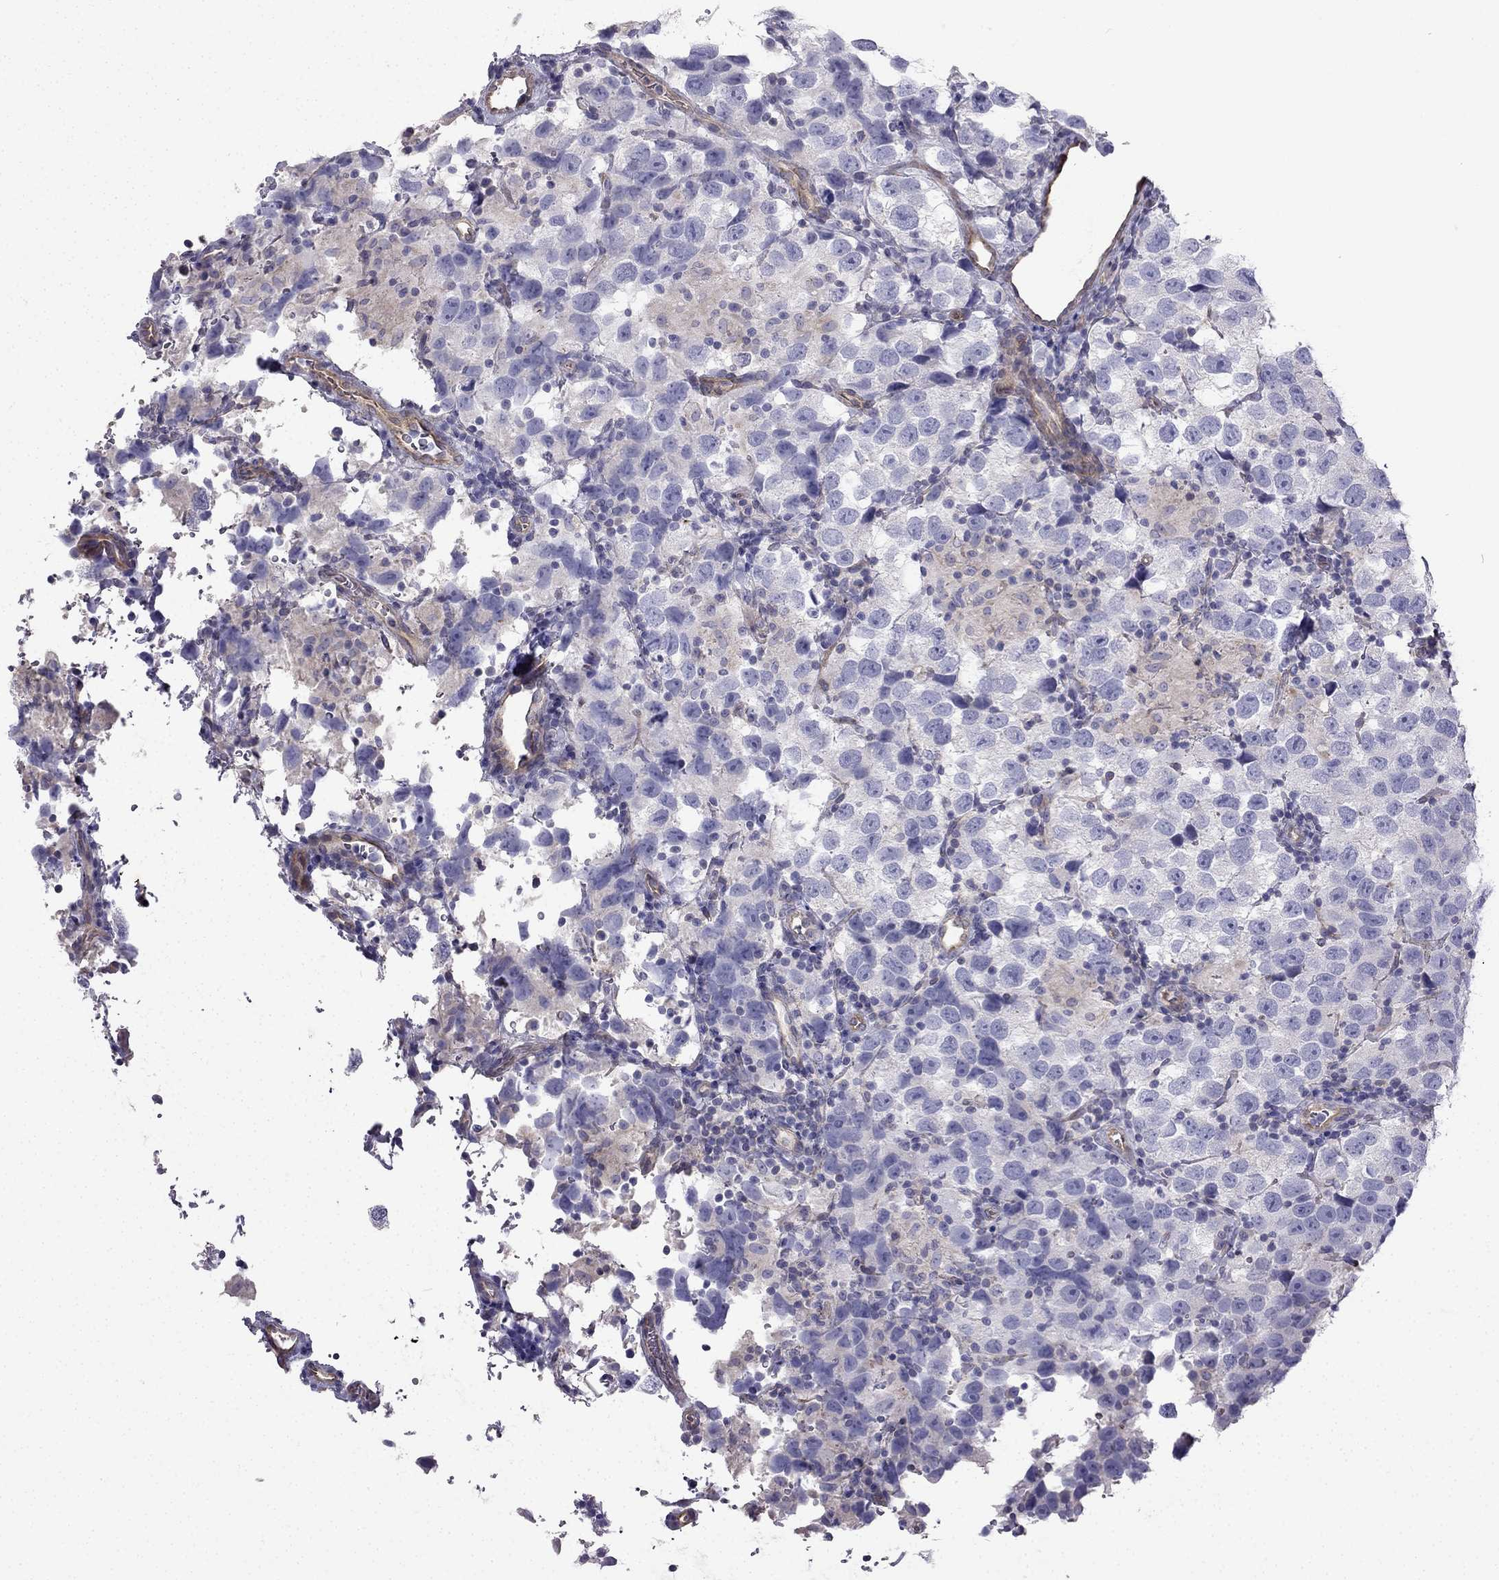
{"staining": {"intensity": "negative", "quantity": "none", "location": "none"}, "tissue": "testis cancer", "cell_type": "Tumor cells", "image_type": "cancer", "snomed": [{"axis": "morphology", "description": "Seminoma, NOS"}, {"axis": "topography", "description": "Testis"}], "caption": "This is an IHC histopathology image of human testis cancer. There is no expression in tumor cells.", "gene": "ENOX1", "patient": {"sex": "male", "age": 26}}